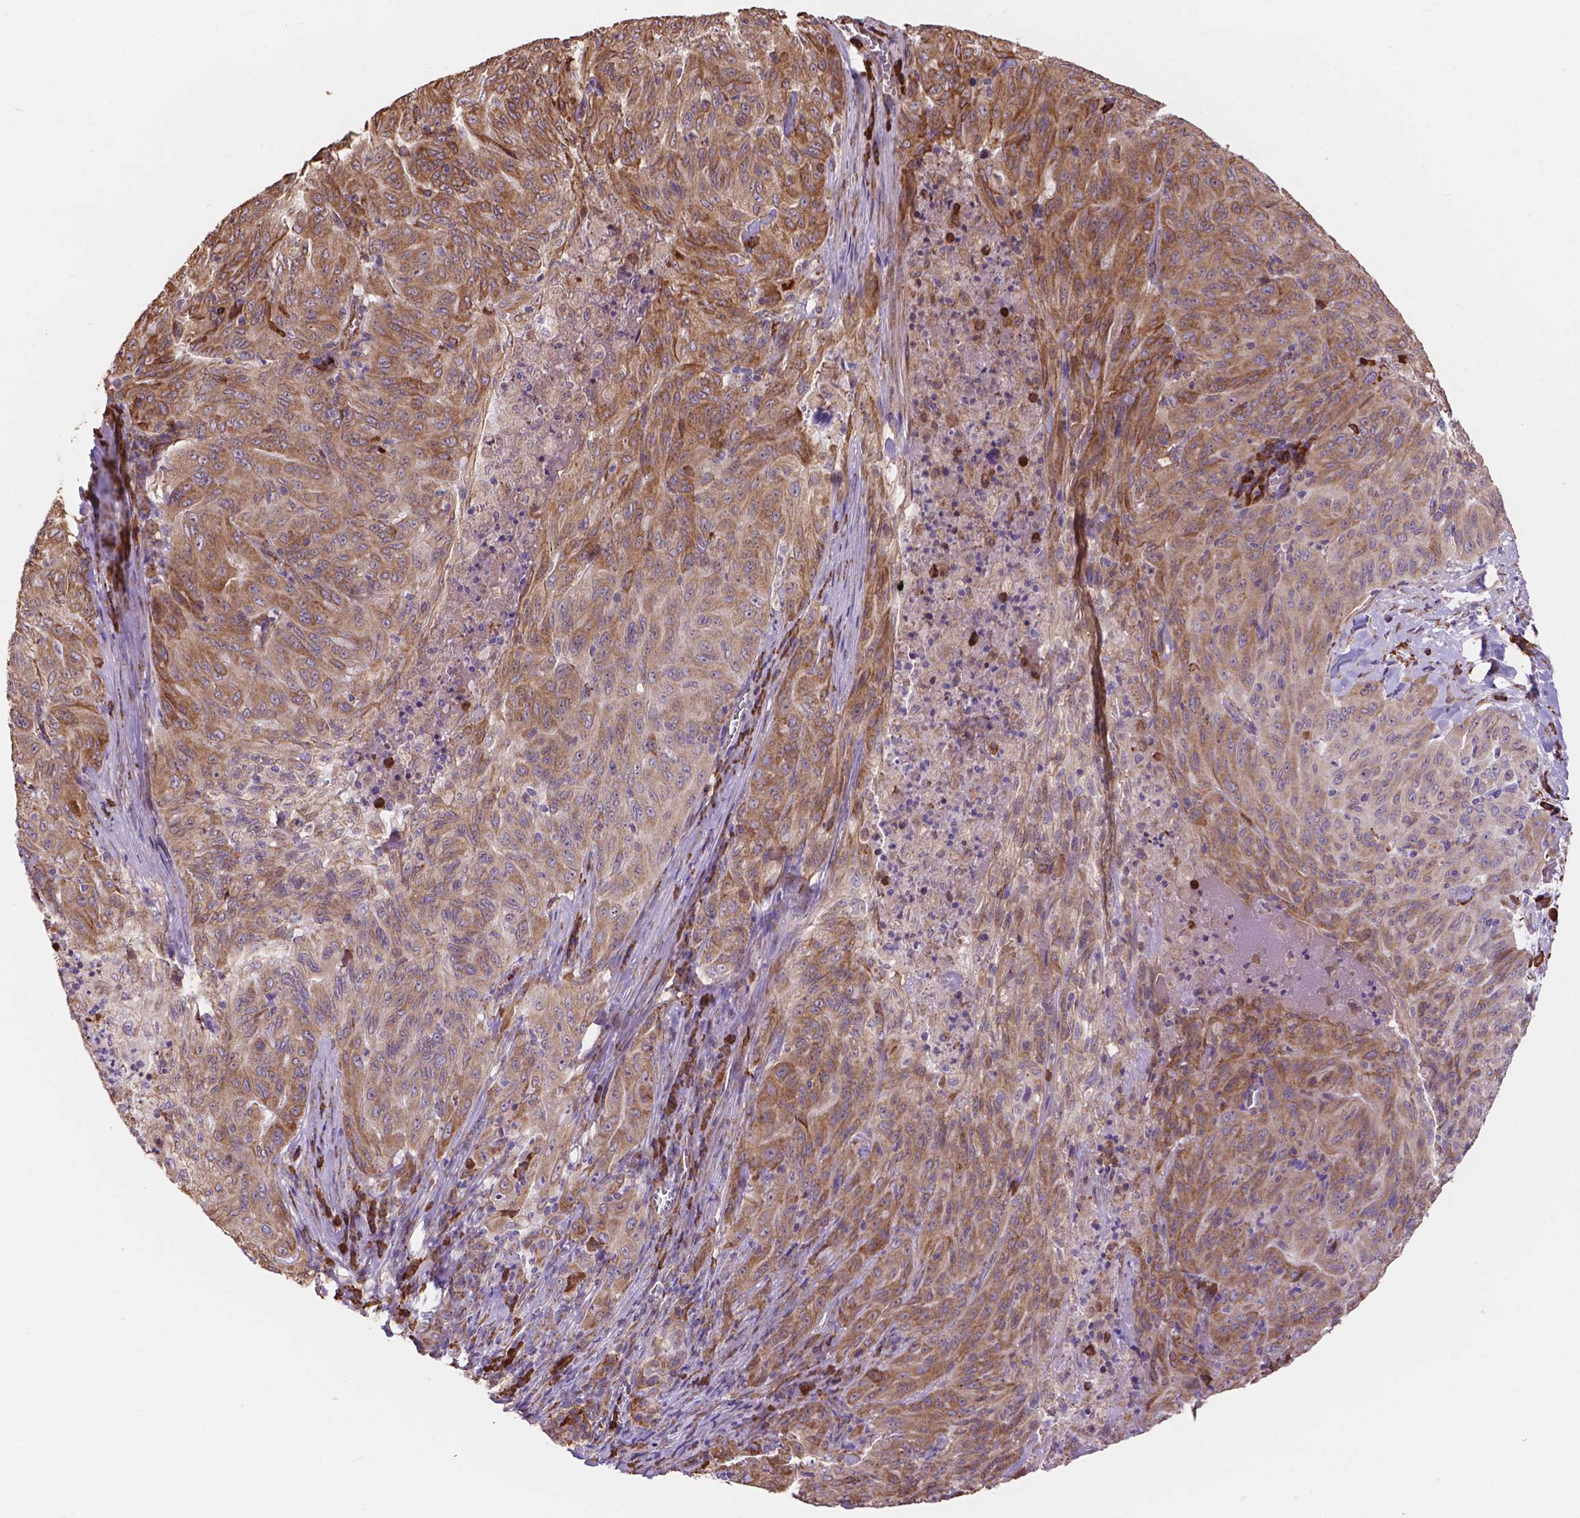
{"staining": {"intensity": "moderate", "quantity": ">75%", "location": "cytoplasmic/membranous"}, "tissue": "pancreatic cancer", "cell_type": "Tumor cells", "image_type": "cancer", "snomed": [{"axis": "morphology", "description": "Adenocarcinoma, NOS"}, {"axis": "topography", "description": "Pancreas"}], "caption": "High-power microscopy captured an immunohistochemistry image of pancreatic adenocarcinoma, revealing moderate cytoplasmic/membranous positivity in approximately >75% of tumor cells.", "gene": "IPO11", "patient": {"sex": "male", "age": 63}}